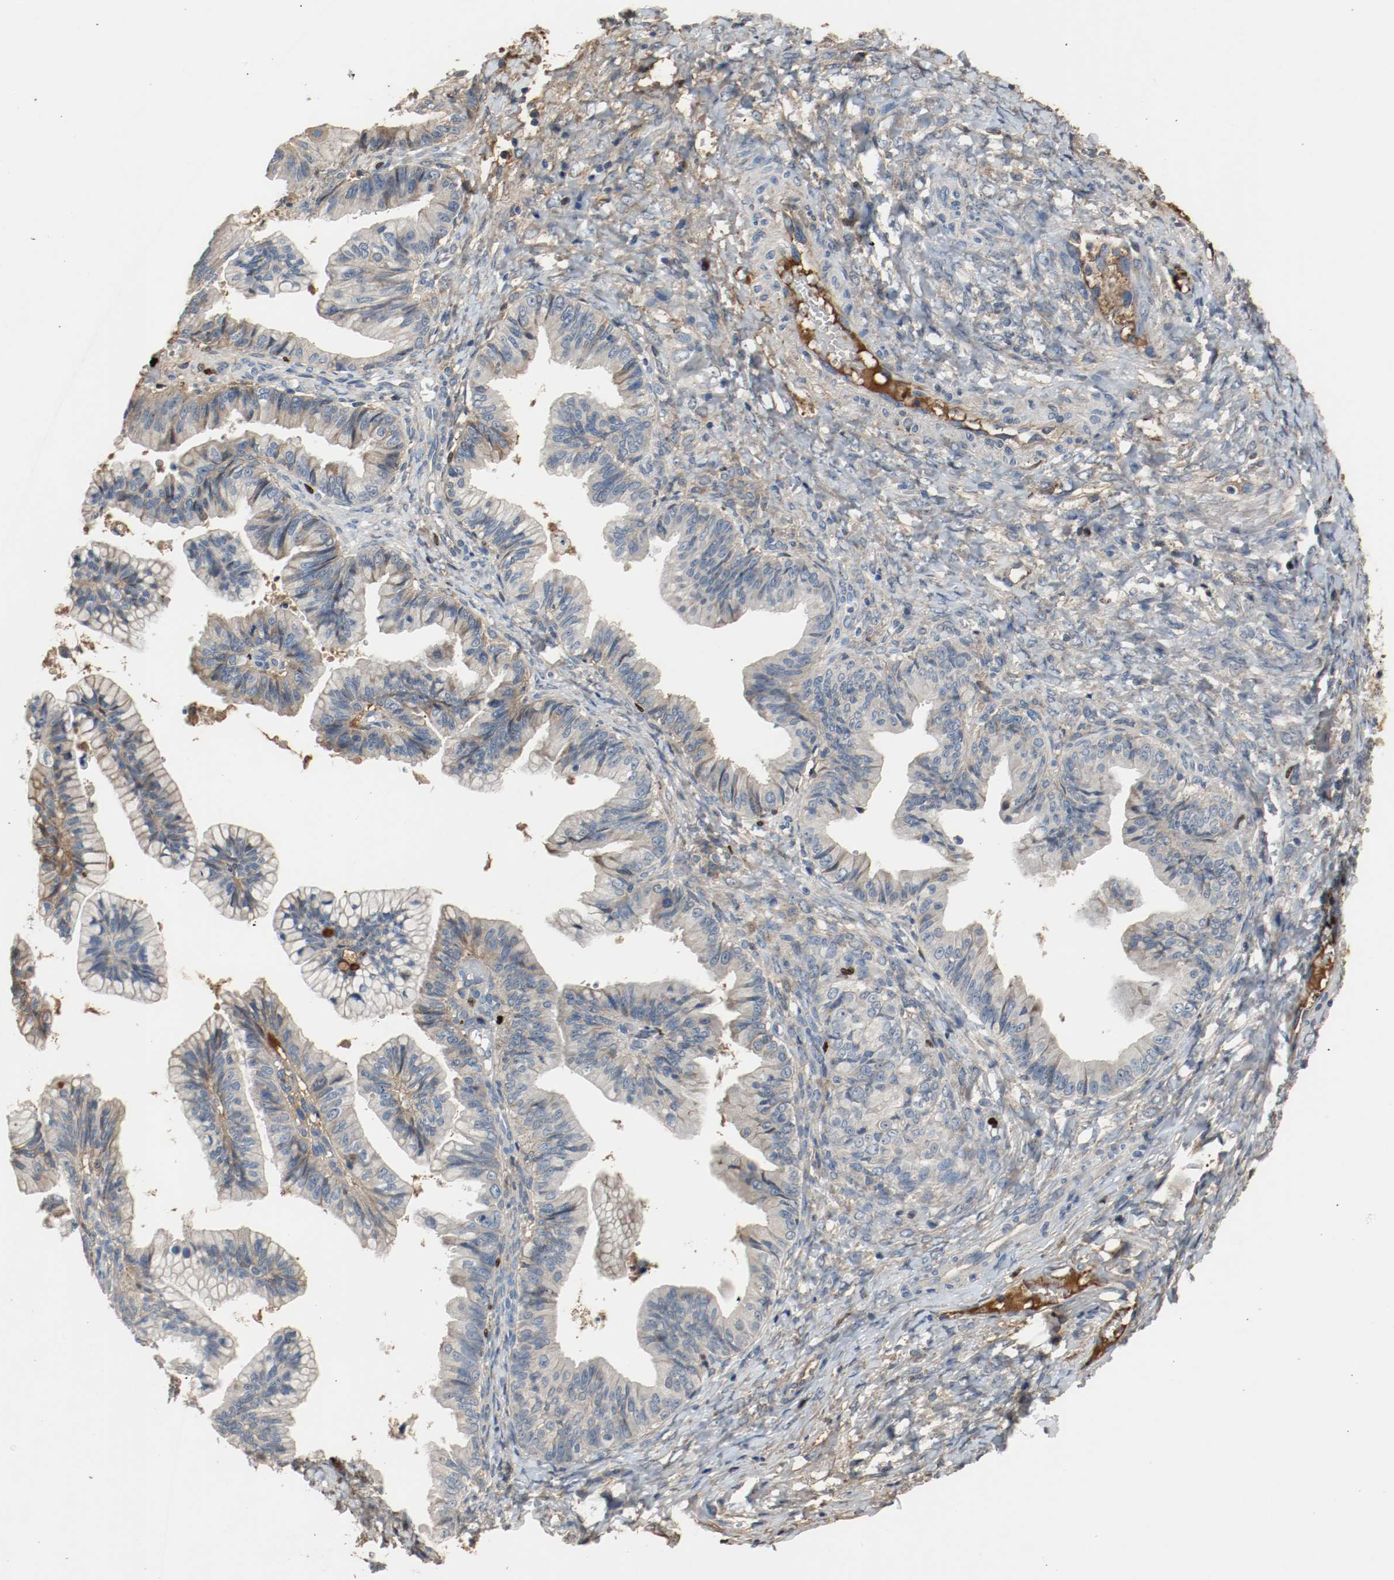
{"staining": {"intensity": "negative", "quantity": "none", "location": "none"}, "tissue": "ovarian cancer", "cell_type": "Tumor cells", "image_type": "cancer", "snomed": [{"axis": "morphology", "description": "Cystadenocarcinoma, mucinous, NOS"}, {"axis": "topography", "description": "Ovary"}], "caption": "DAB (3,3'-diaminobenzidine) immunohistochemical staining of ovarian cancer displays no significant expression in tumor cells.", "gene": "BLK", "patient": {"sex": "female", "age": 36}}